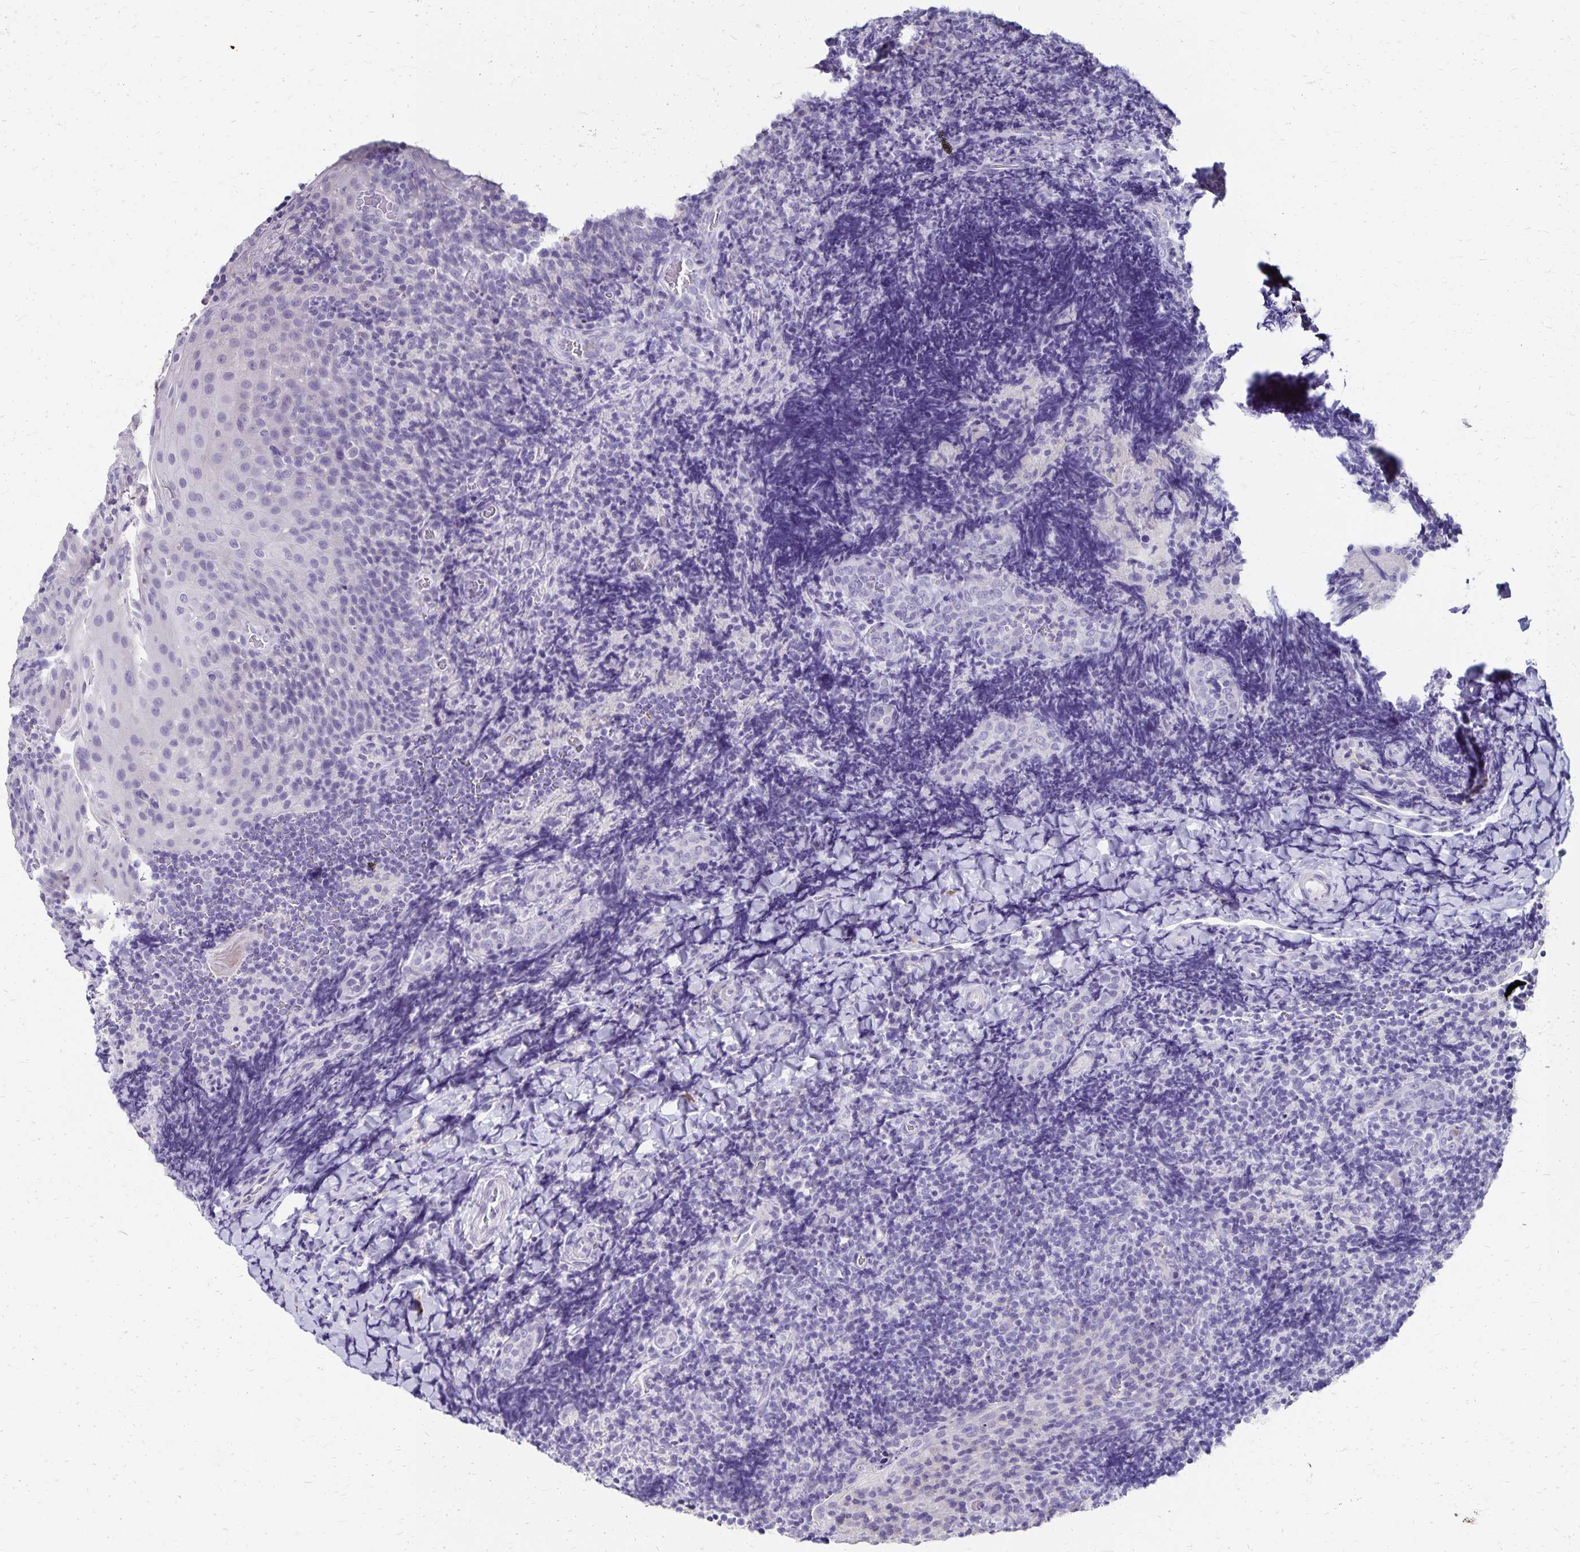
{"staining": {"intensity": "negative", "quantity": "none", "location": "none"}, "tissue": "tonsil", "cell_type": "Germinal center cells", "image_type": "normal", "snomed": [{"axis": "morphology", "description": "Normal tissue, NOS"}, {"axis": "topography", "description": "Tonsil"}], "caption": "Immunohistochemistry (IHC) image of normal tonsil: tonsil stained with DAB (3,3'-diaminobenzidine) displays no significant protein staining in germinal center cells.", "gene": "DYNLT4", "patient": {"sex": "male", "age": 17}}